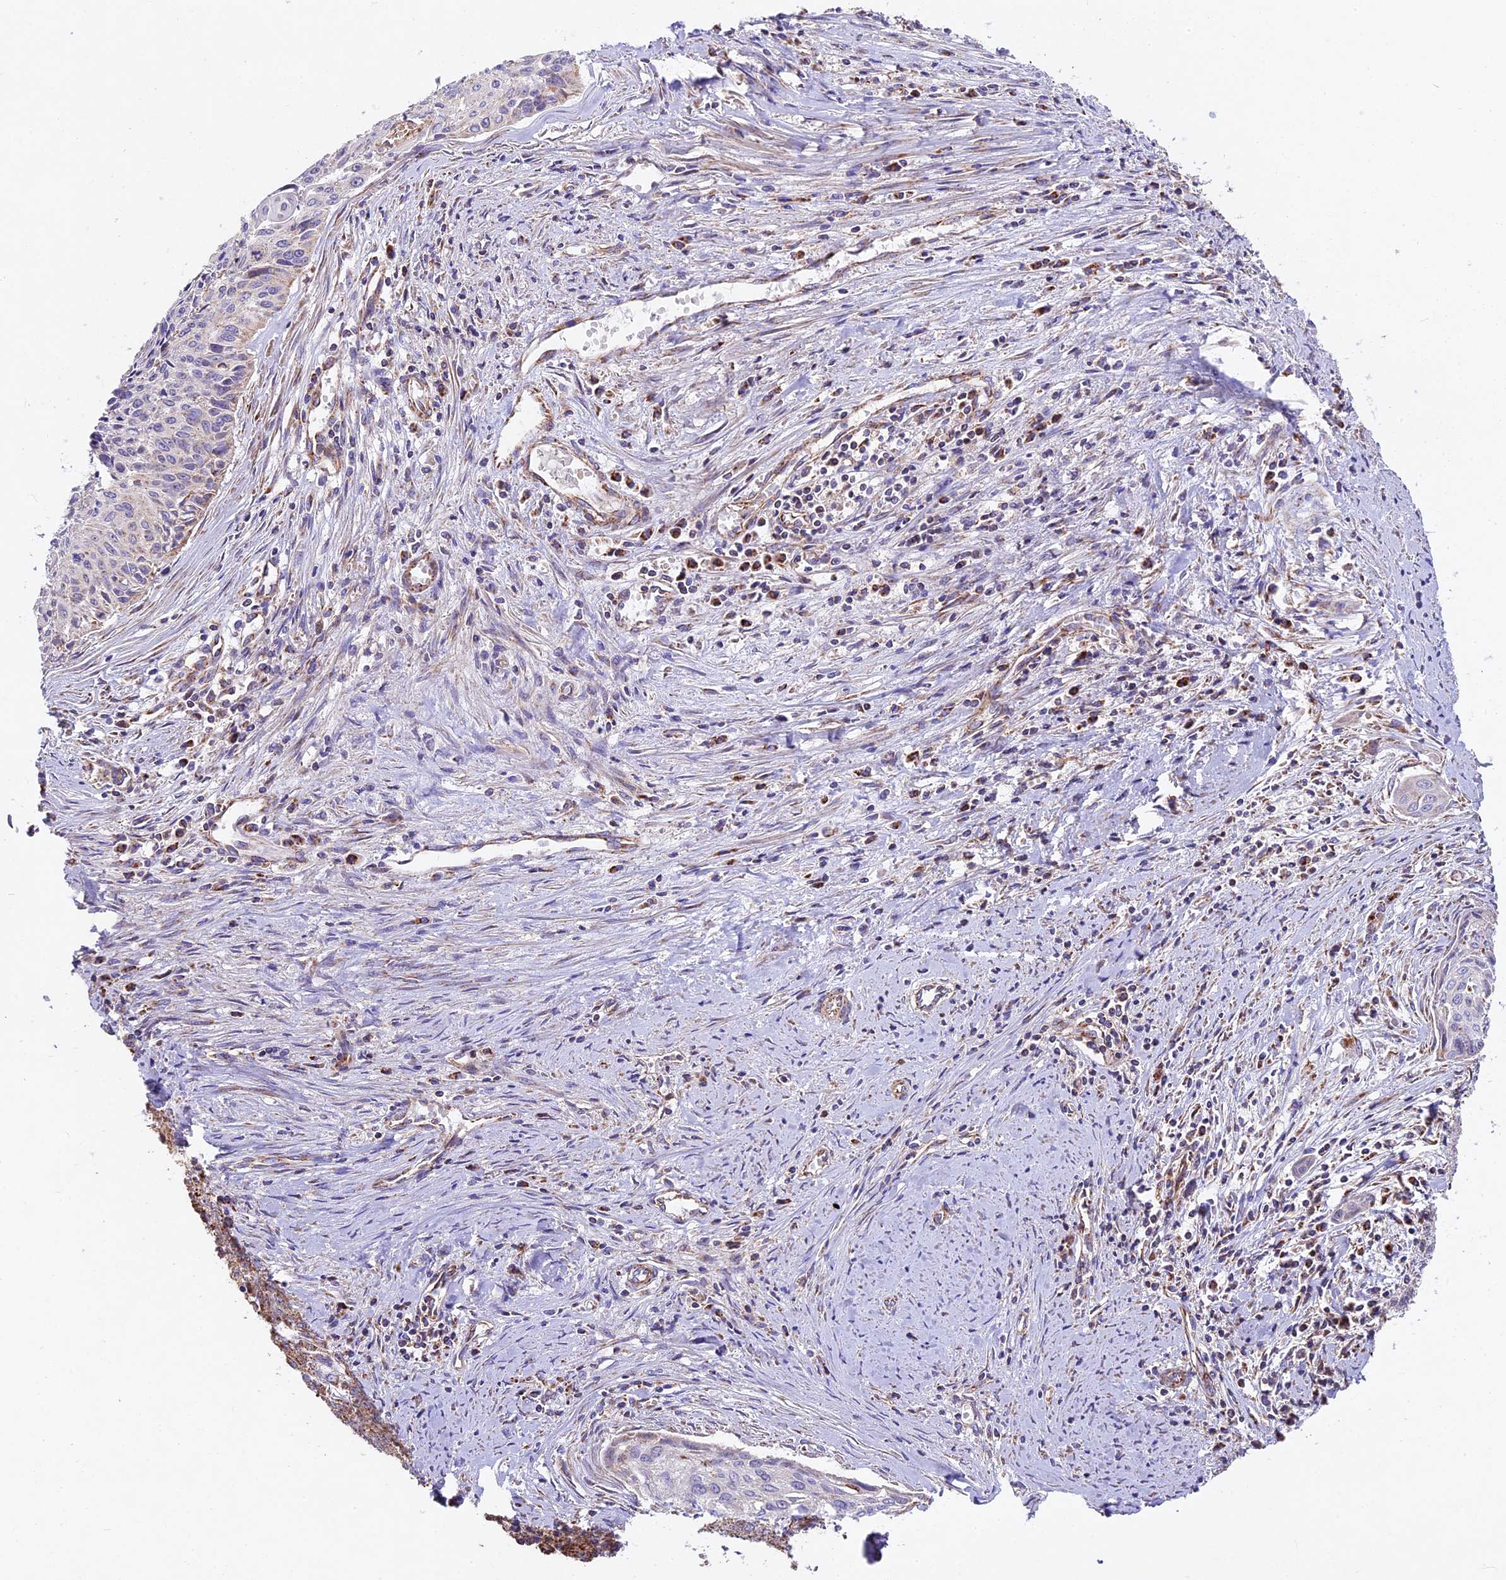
{"staining": {"intensity": "negative", "quantity": "none", "location": "none"}, "tissue": "cervical cancer", "cell_type": "Tumor cells", "image_type": "cancer", "snomed": [{"axis": "morphology", "description": "Squamous cell carcinoma, NOS"}, {"axis": "topography", "description": "Cervix"}], "caption": "Tumor cells show no significant staining in squamous cell carcinoma (cervical).", "gene": "NDUFA8", "patient": {"sex": "female", "age": 55}}